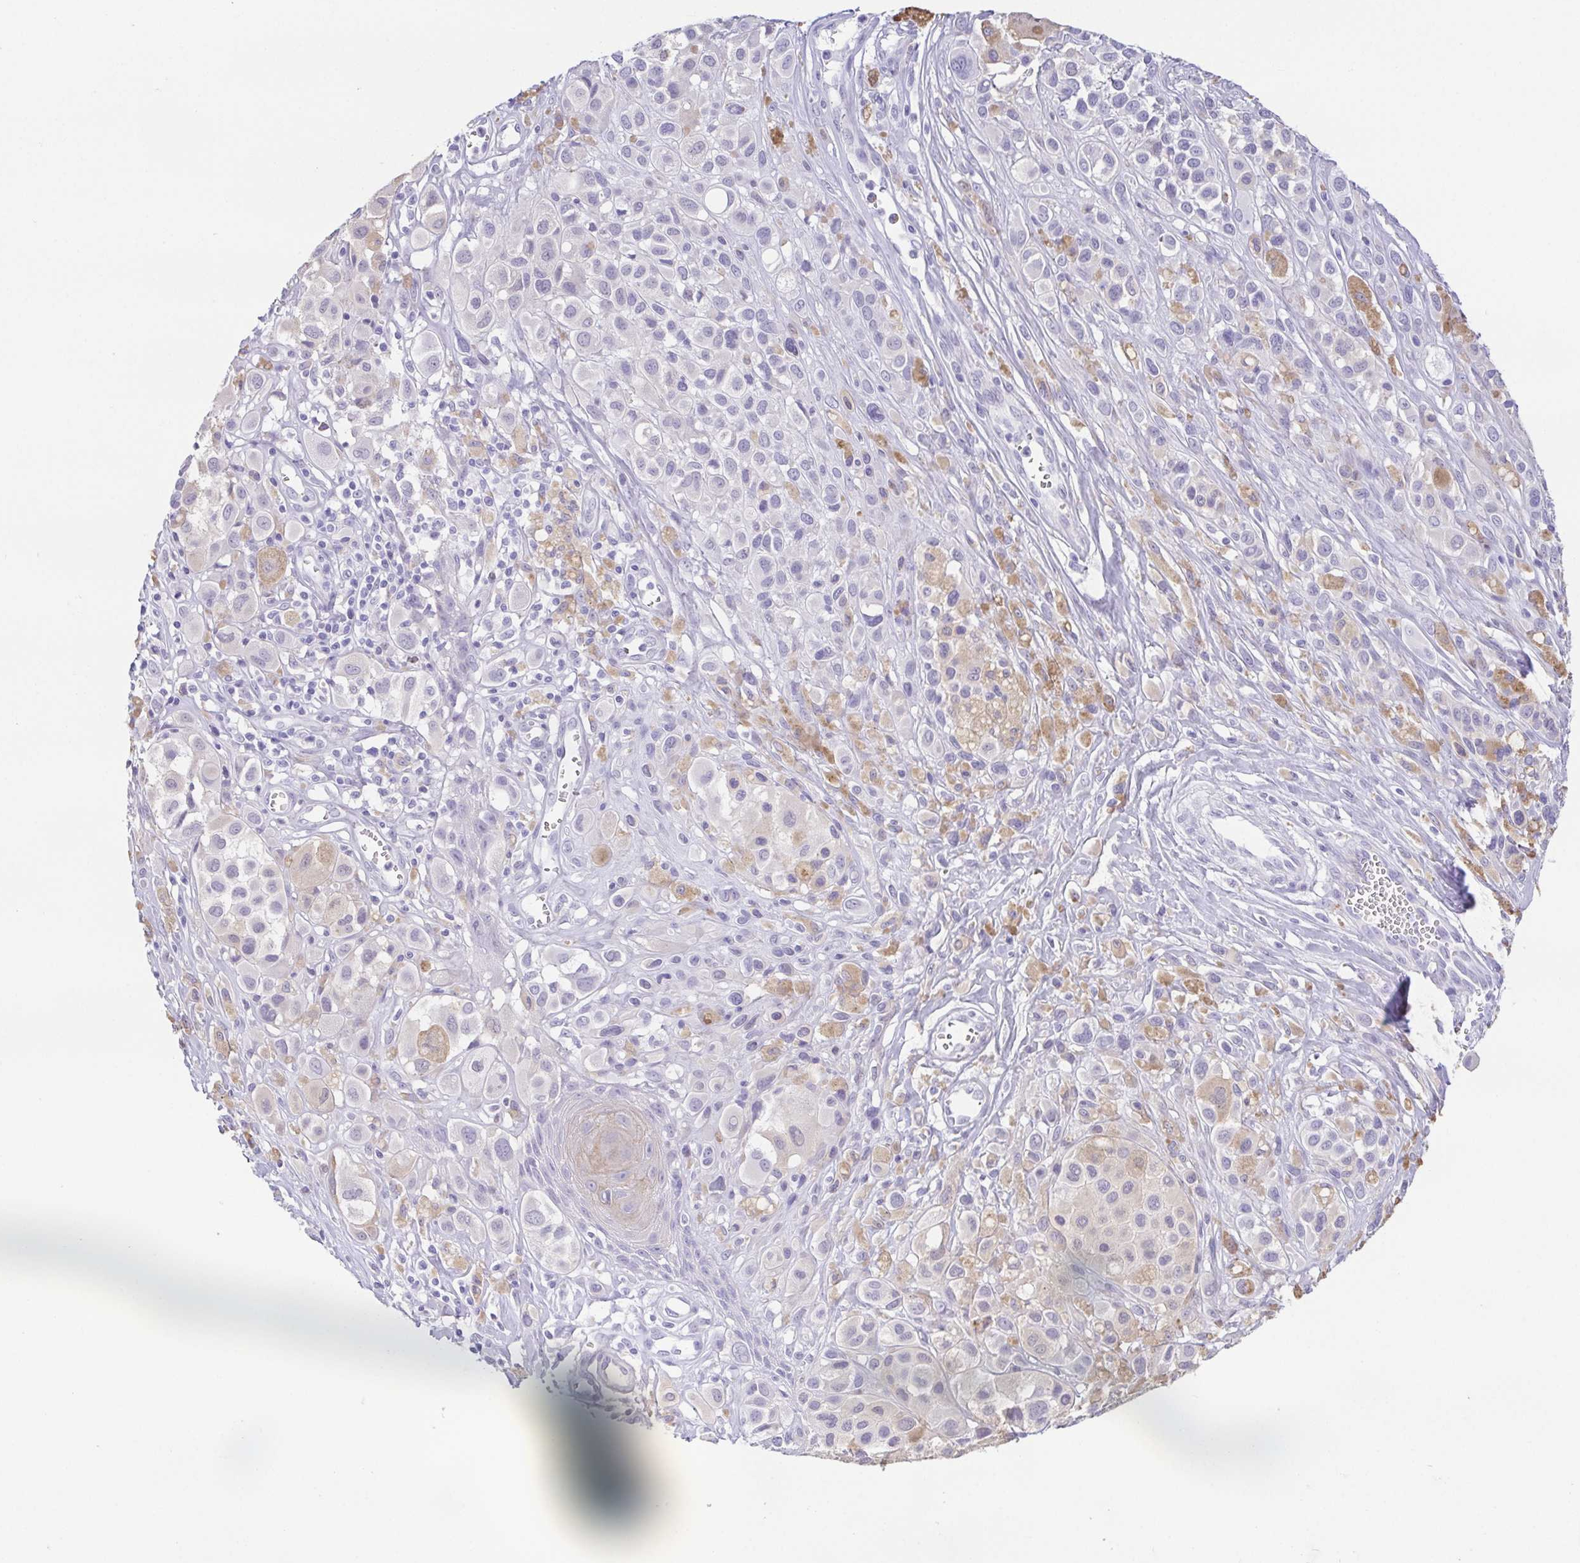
{"staining": {"intensity": "negative", "quantity": "none", "location": "none"}, "tissue": "melanoma", "cell_type": "Tumor cells", "image_type": "cancer", "snomed": [{"axis": "morphology", "description": "Malignant melanoma, NOS"}, {"axis": "topography", "description": "Skin"}], "caption": "Histopathology image shows no protein positivity in tumor cells of melanoma tissue.", "gene": "HAPLN2", "patient": {"sex": "male", "age": 77}}